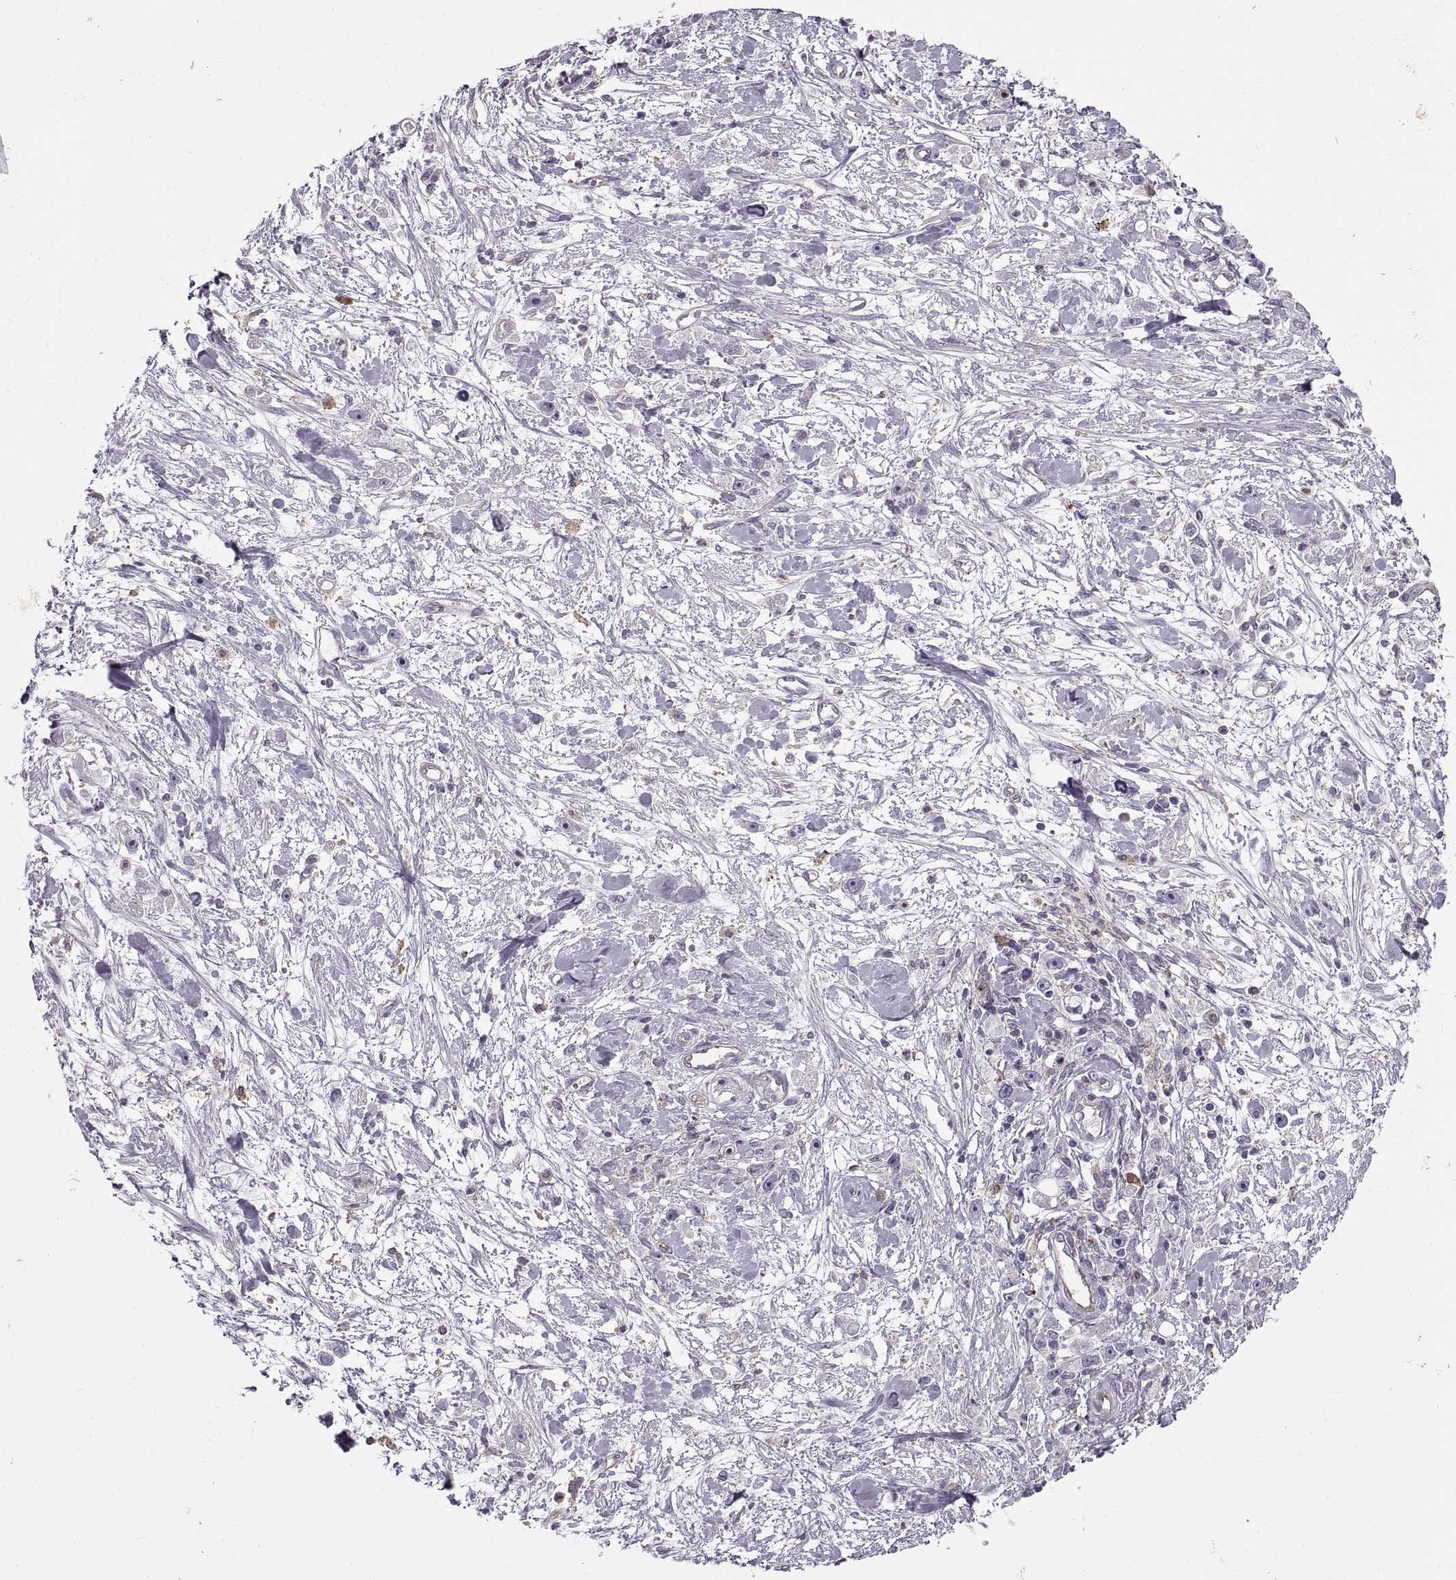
{"staining": {"intensity": "negative", "quantity": "none", "location": "none"}, "tissue": "stomach cancer", "cell_type": "Tumor cells", "image_type": "cancer", "snomed": [{"axis": "morphology", "description": "Adenocarcinoma, NOS"}, {"axis": "topography", "description": "Stomach"}], "caption": "IHC image of stomach cancer stained for a protein (brown), which reveals no positivity in tumor cells.", "gene": "RALB", "patient": {"sex": "female", "age": 59}}